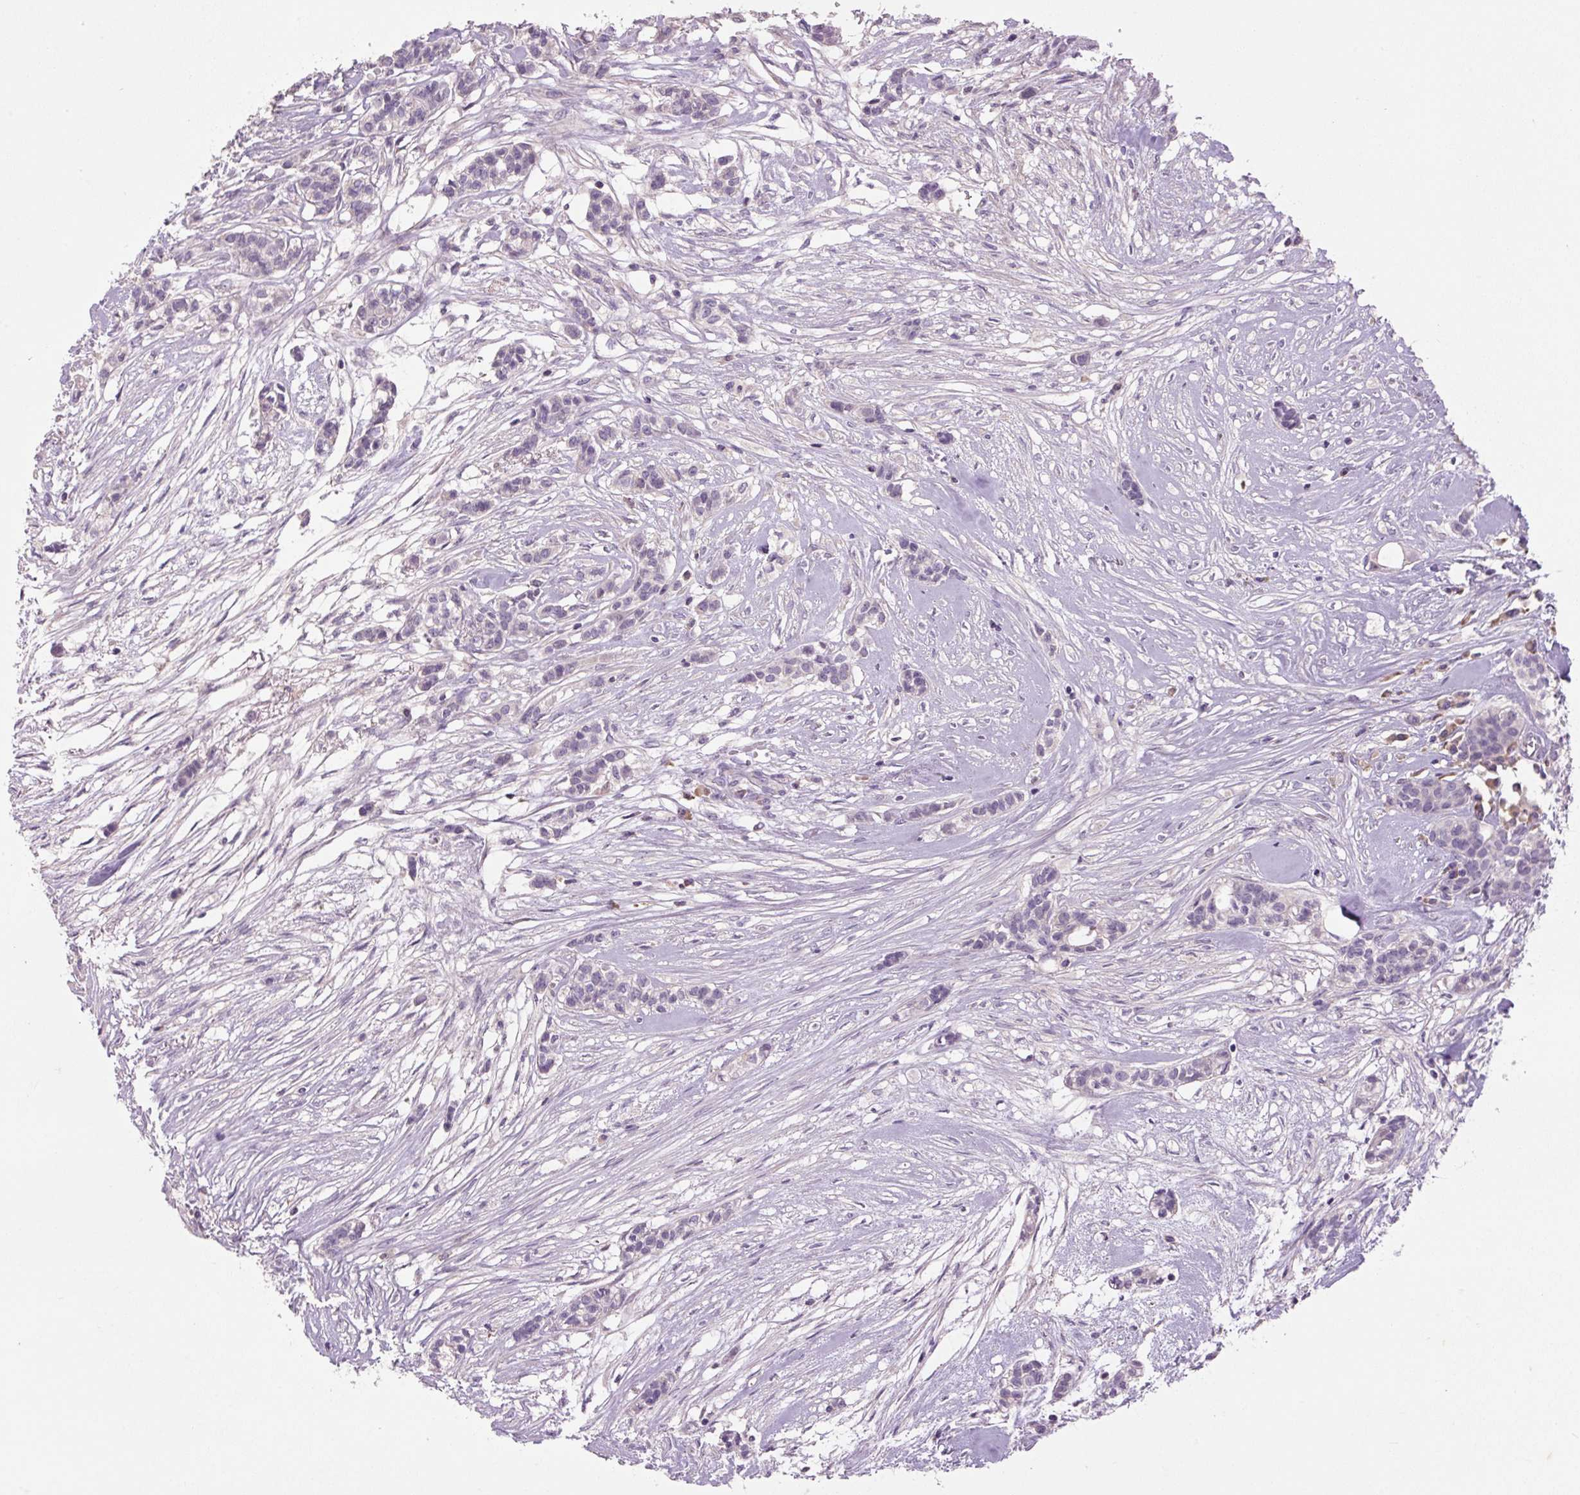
{"staining": {"intensity": "negative", "quantity": "none", "location": "none"}, "tissue": "head and neck cancer", "cell_type": "Tumor cells", "image_type": "cancer", "snomed": [{"axis": "morphology", "description": "Adenocarcinoma, NOS"}, {"axis": "topography", "description": "Head-Neck"}], "caption": "IHC image of human head and neck cancer (adenocarcinoma) stained for a protein (brown), which demonstrates no expression in tumor cells.", "gene": "TMEM100", "patient": {"sex": "male", "age": 81}}